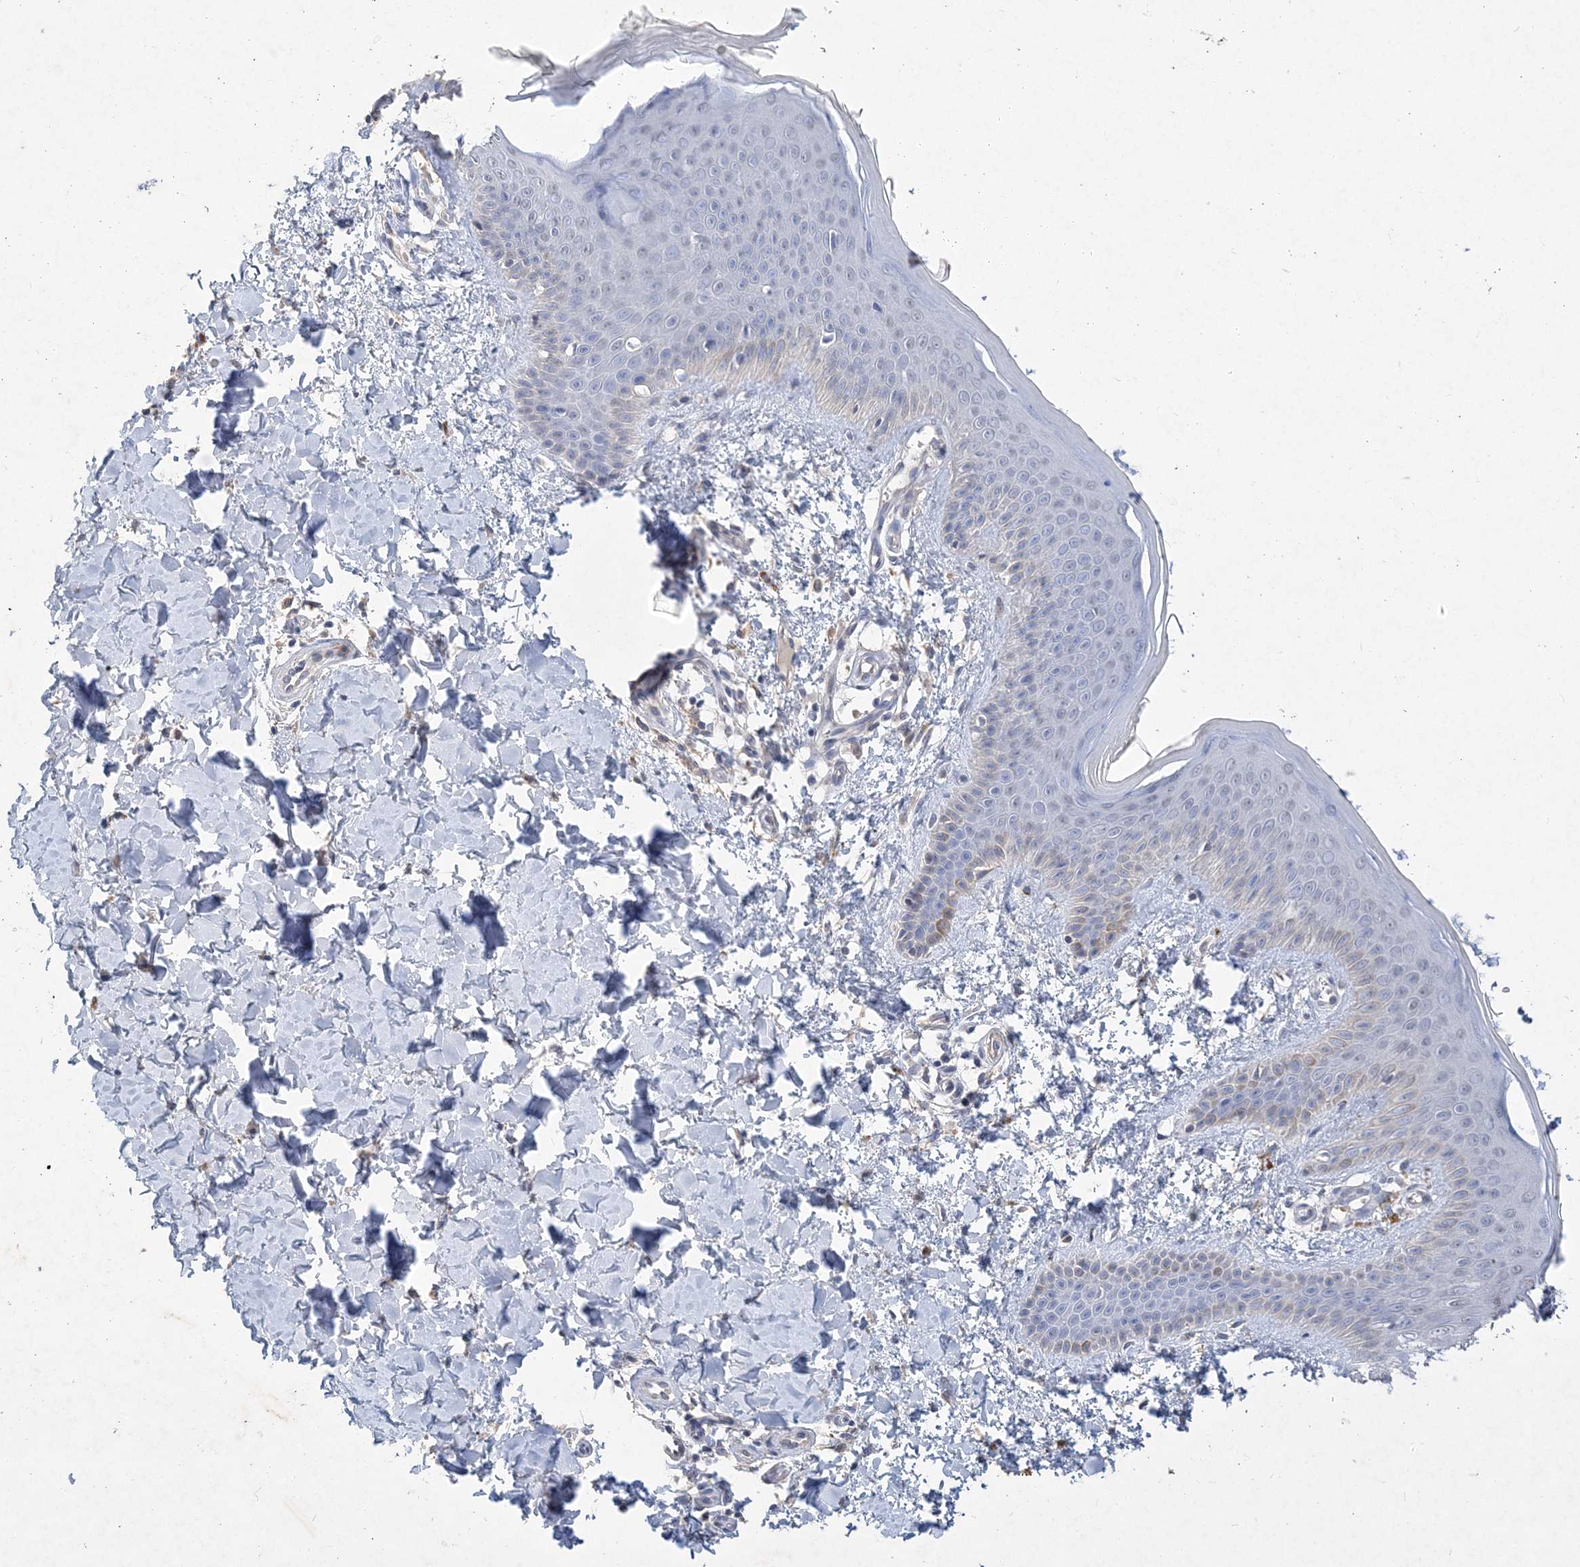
{"staining": {"intensity": "negative", "quantity": "none", "location": "none"}, "tissue": "skin", "cell_type": "Fibroblasts", "image_type": "normal", "snomed": [{"axis": "morphology", "description": "Normal tissue, NOS"}, {"axis": "topography", "description": "Skin"}], "caption": "This micrograph is of benign skin stained with immunohistochemistry to label a protein in brown with the nuclei are counter-stained blue. There is no staining in fibroblasts.", "gene": "C11orf58", "patient": {"sex": "male", "age": 36}}